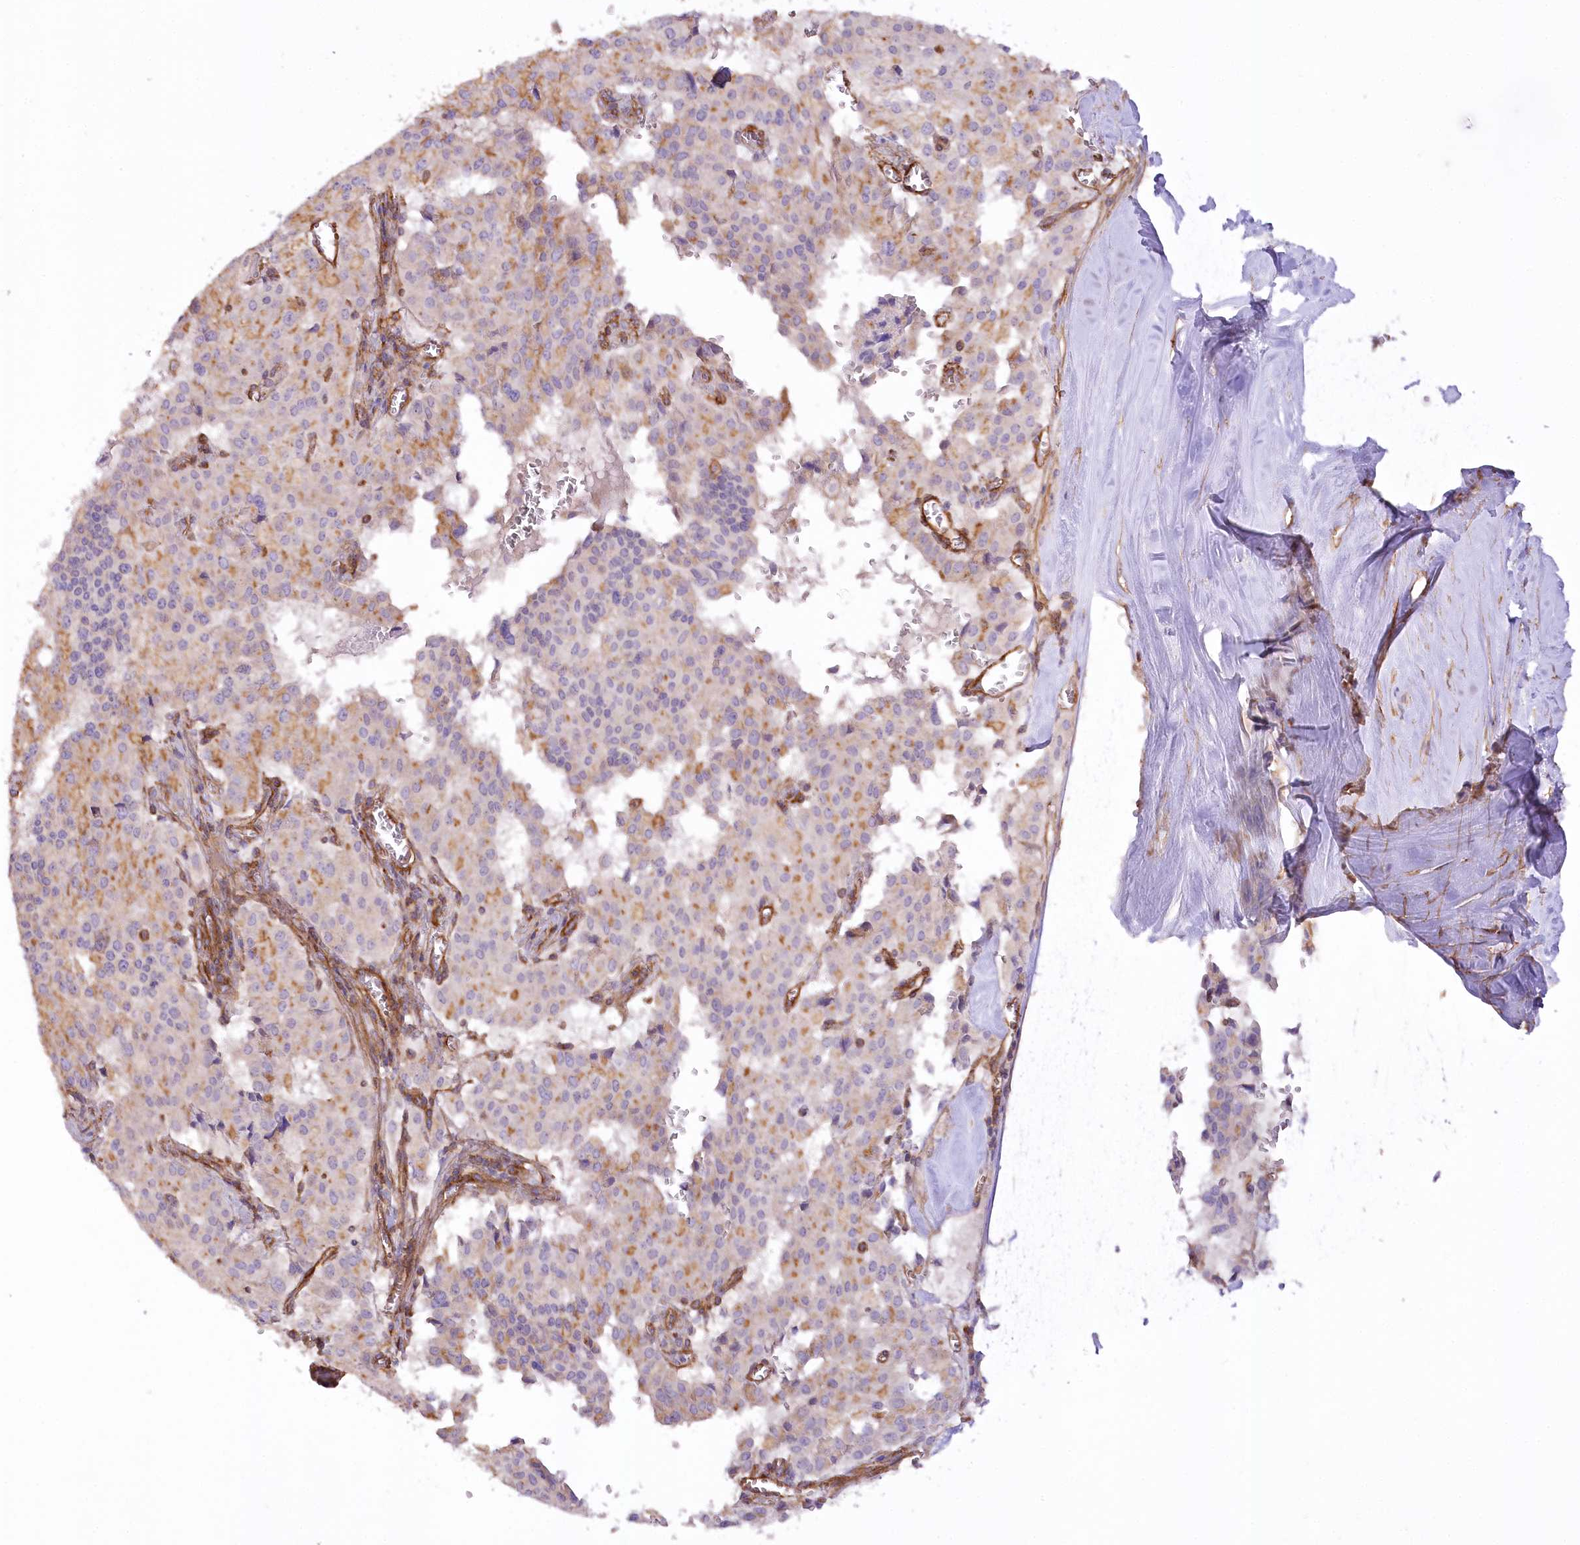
{"staining": {"intensity": "moderate", "quantity": "<25%", "location": "cytoplasmic/membranous"}, "tissue": "pancreatic cancer", "cell_type": "Tumor cells", "image_type": "cancer", "snomed": [{"axis": "morphology", "description": "Adenocarcinoma, NOS"}, {"axis": "topography", "description": "Pancreas"}], "caption": "A micrograph of adenocarcinoma (pancreatic) stained for a protein shows moderate cytoplasmic/membranous brown staining in tumor cells.", "gene": "SYNPO2", "patient": {"sex": "male", "age": 65}}